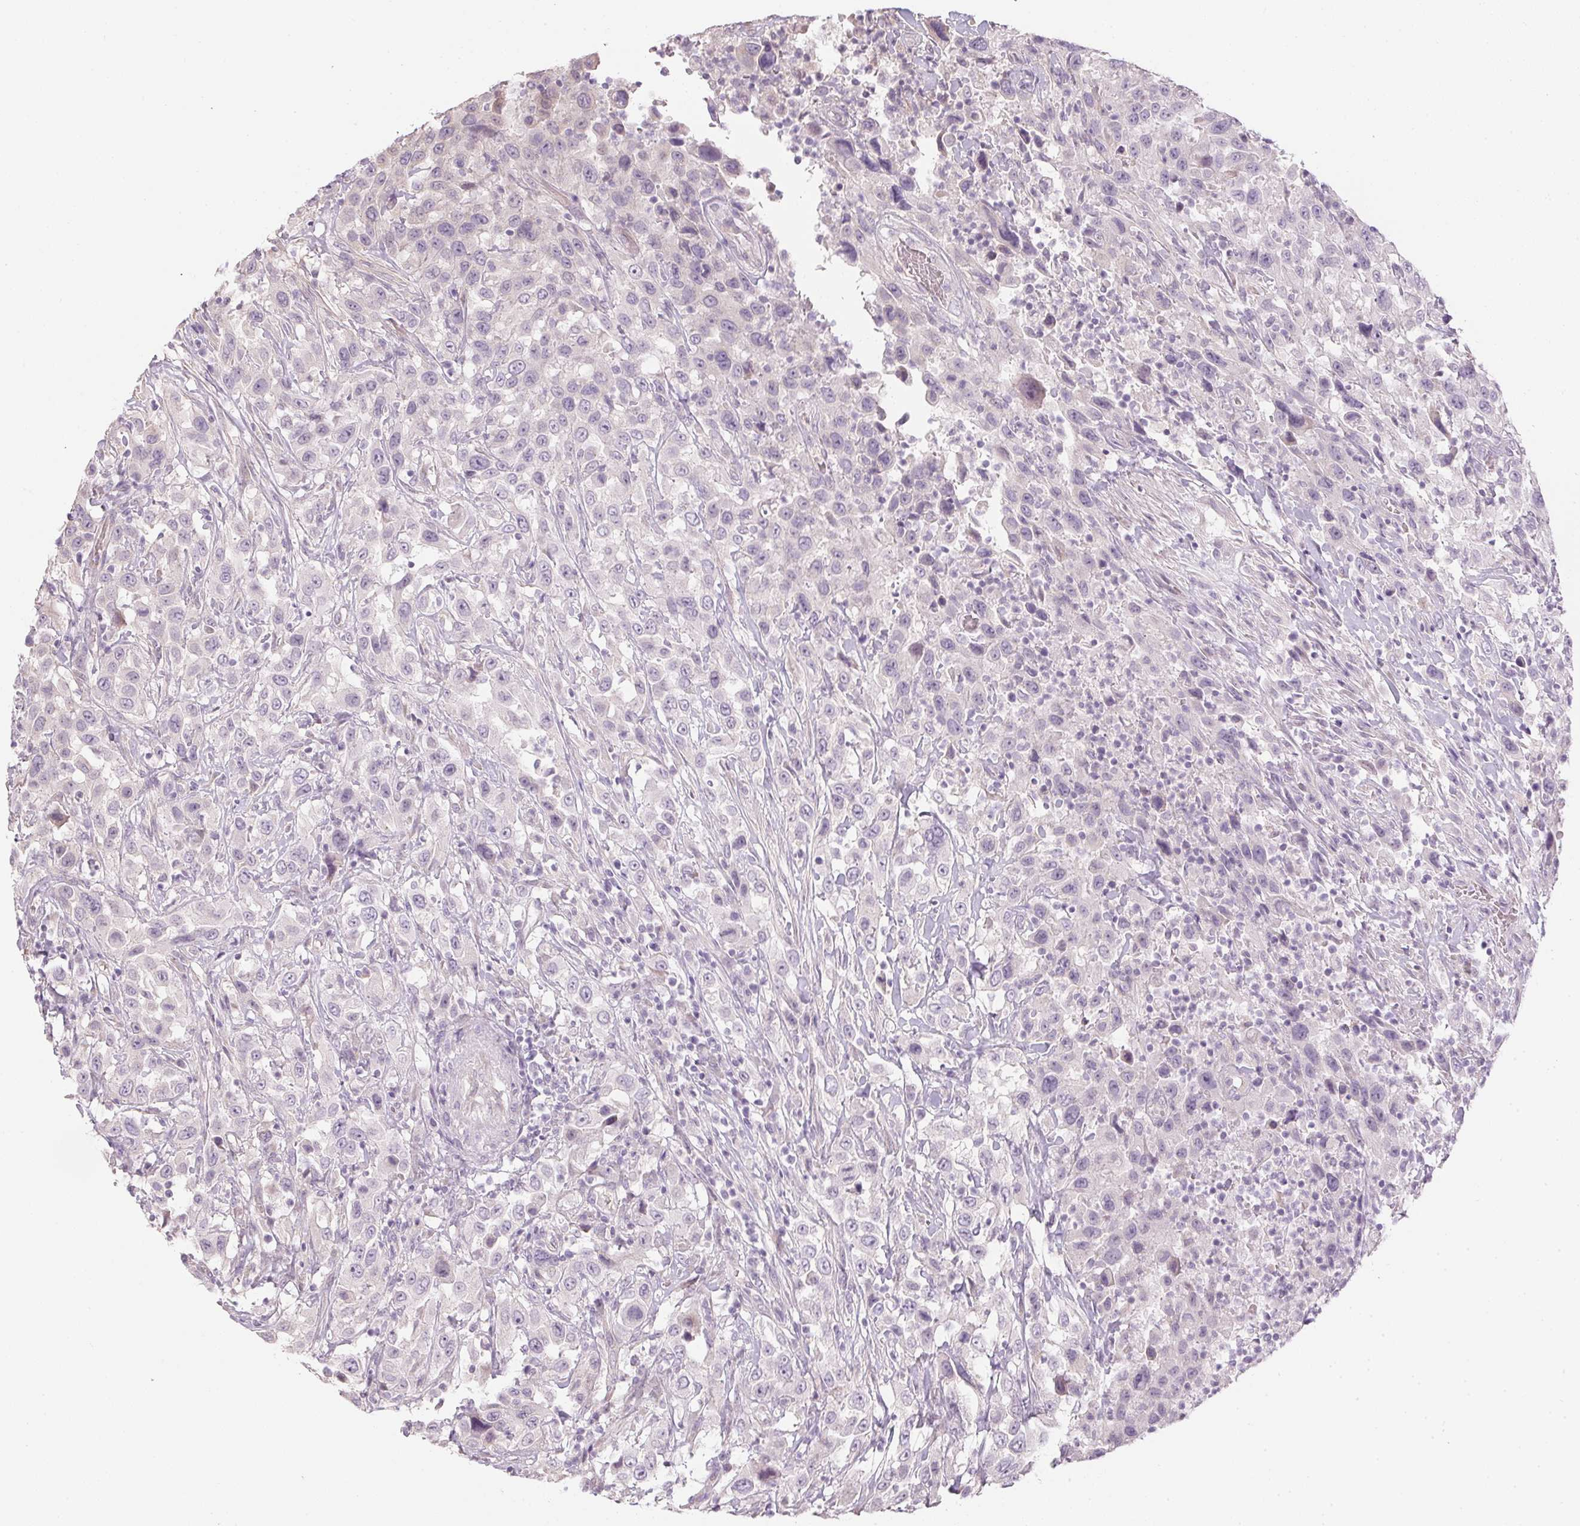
{"staining": {"intensity": "negative", "quantity": "none", "location": "none"}, "tissue": "urothelial cancer", "cell_type": "Tumor cells", "image_type": "cancer", "snomed": [{"axis": "morphology", "description": "Urothelial carcinoma, High grade"}, {"axis": "topography", "description": "Urinary bladder"}], "caption": "Histopathology image shows no protein positivity in tumor cells of urothelial cancer tissue. The staining is performed using DAB (3,3'-diaminobenzidine) brown chromogen with nuclei counter-stained in using hematoxylin.", "gene": "CTCFL", "patient": {"sex": "male", "age": 61}}